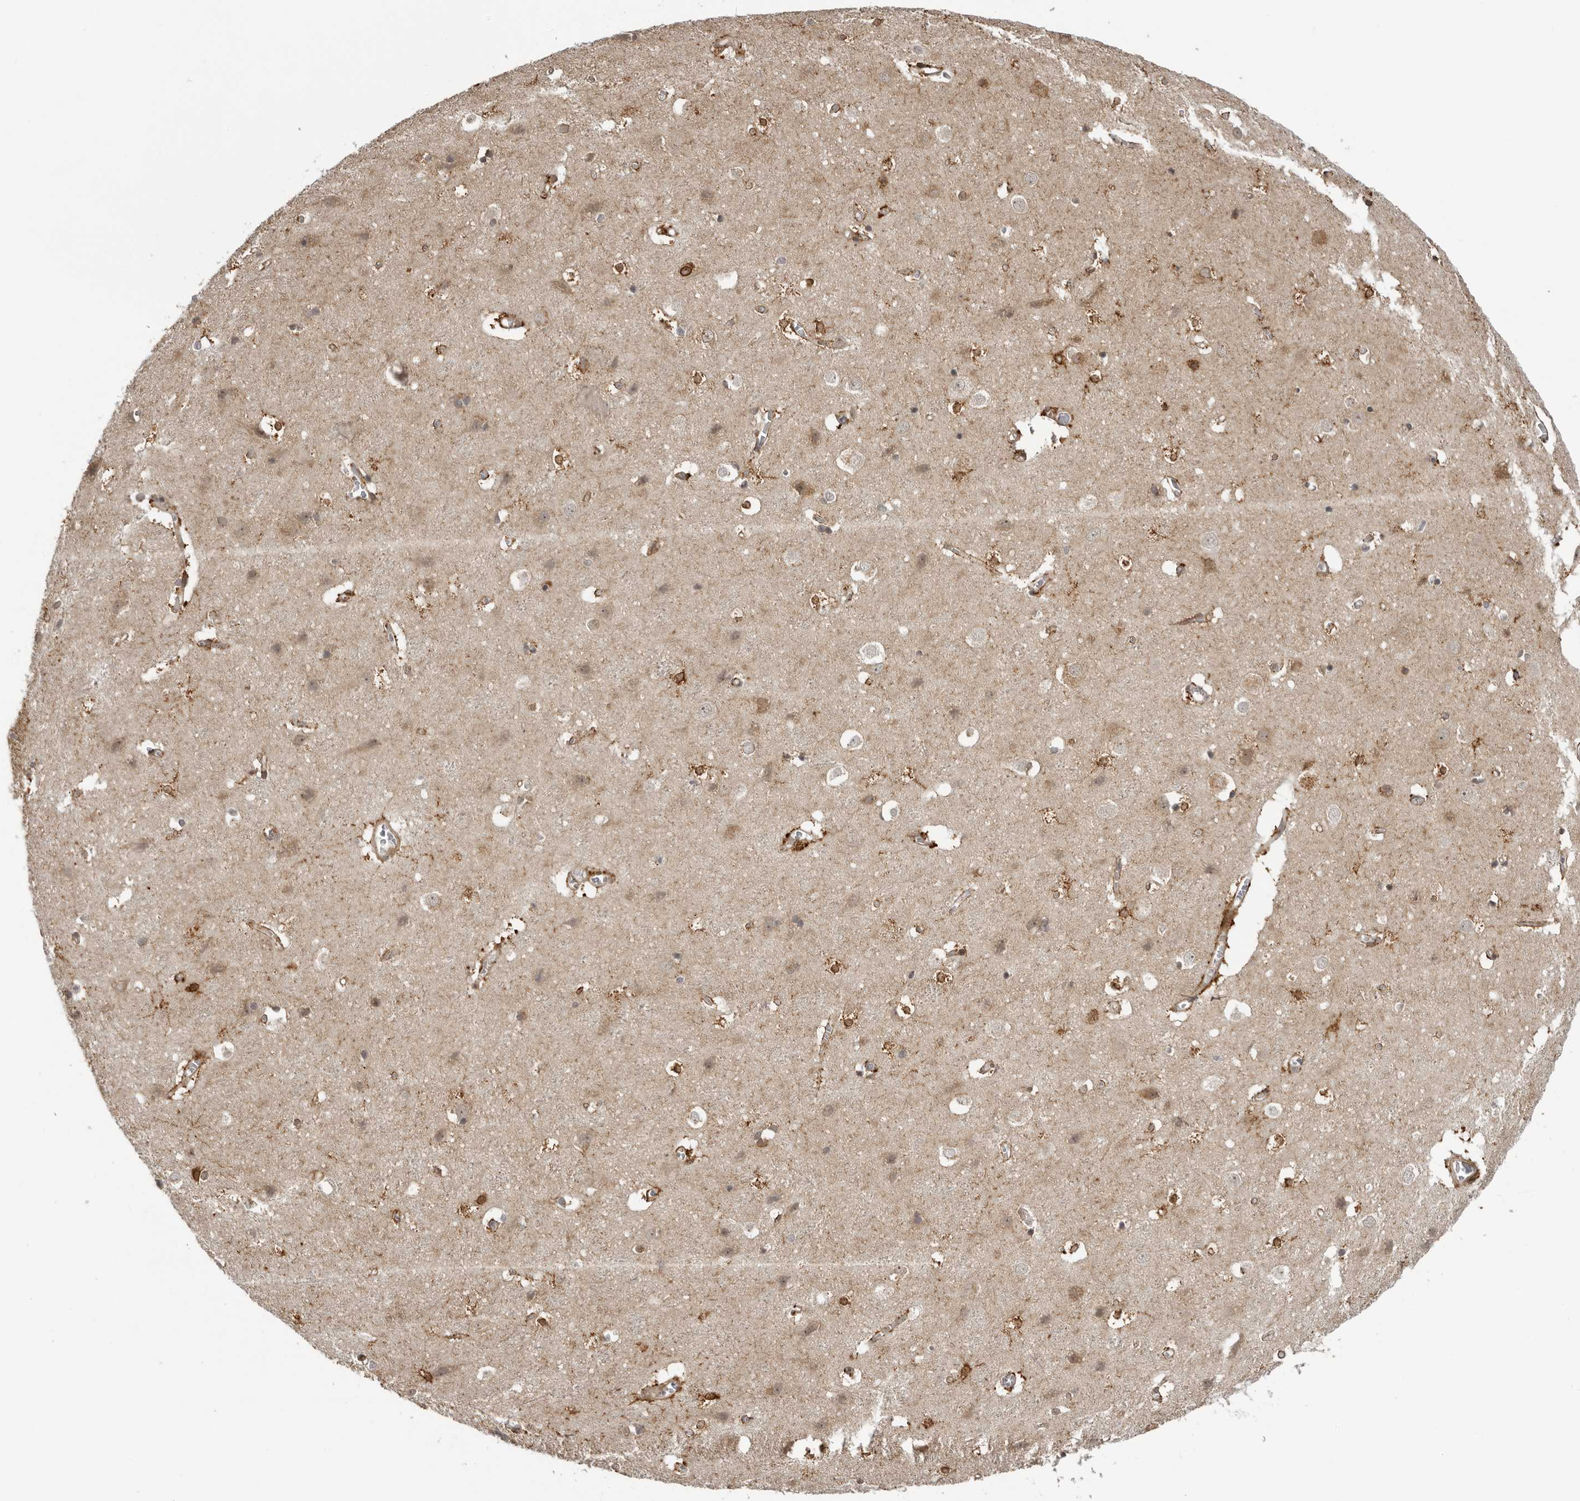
{"staining": {"intensity": "moderate", "quantity": ">75%", "location": "cytoplasmic/membranous"}, "tissue": "cerebral cortex", "cell_type": "Endothelial cells", "image_type": "normal", "snomed": [{"axis": "morphology", "description": "Normal tissue, NOS"}, {"axis": "topography", "description": "Cerebral cortex"}], "caption": "Human cerebral cortex stained for a protein (brown) exhibits moderate cytoplasmic/membranous positive expression in about >75% of endothelial cells.", "gene": "DNAH14", "patient": {"sex": "male", "age": 54}}